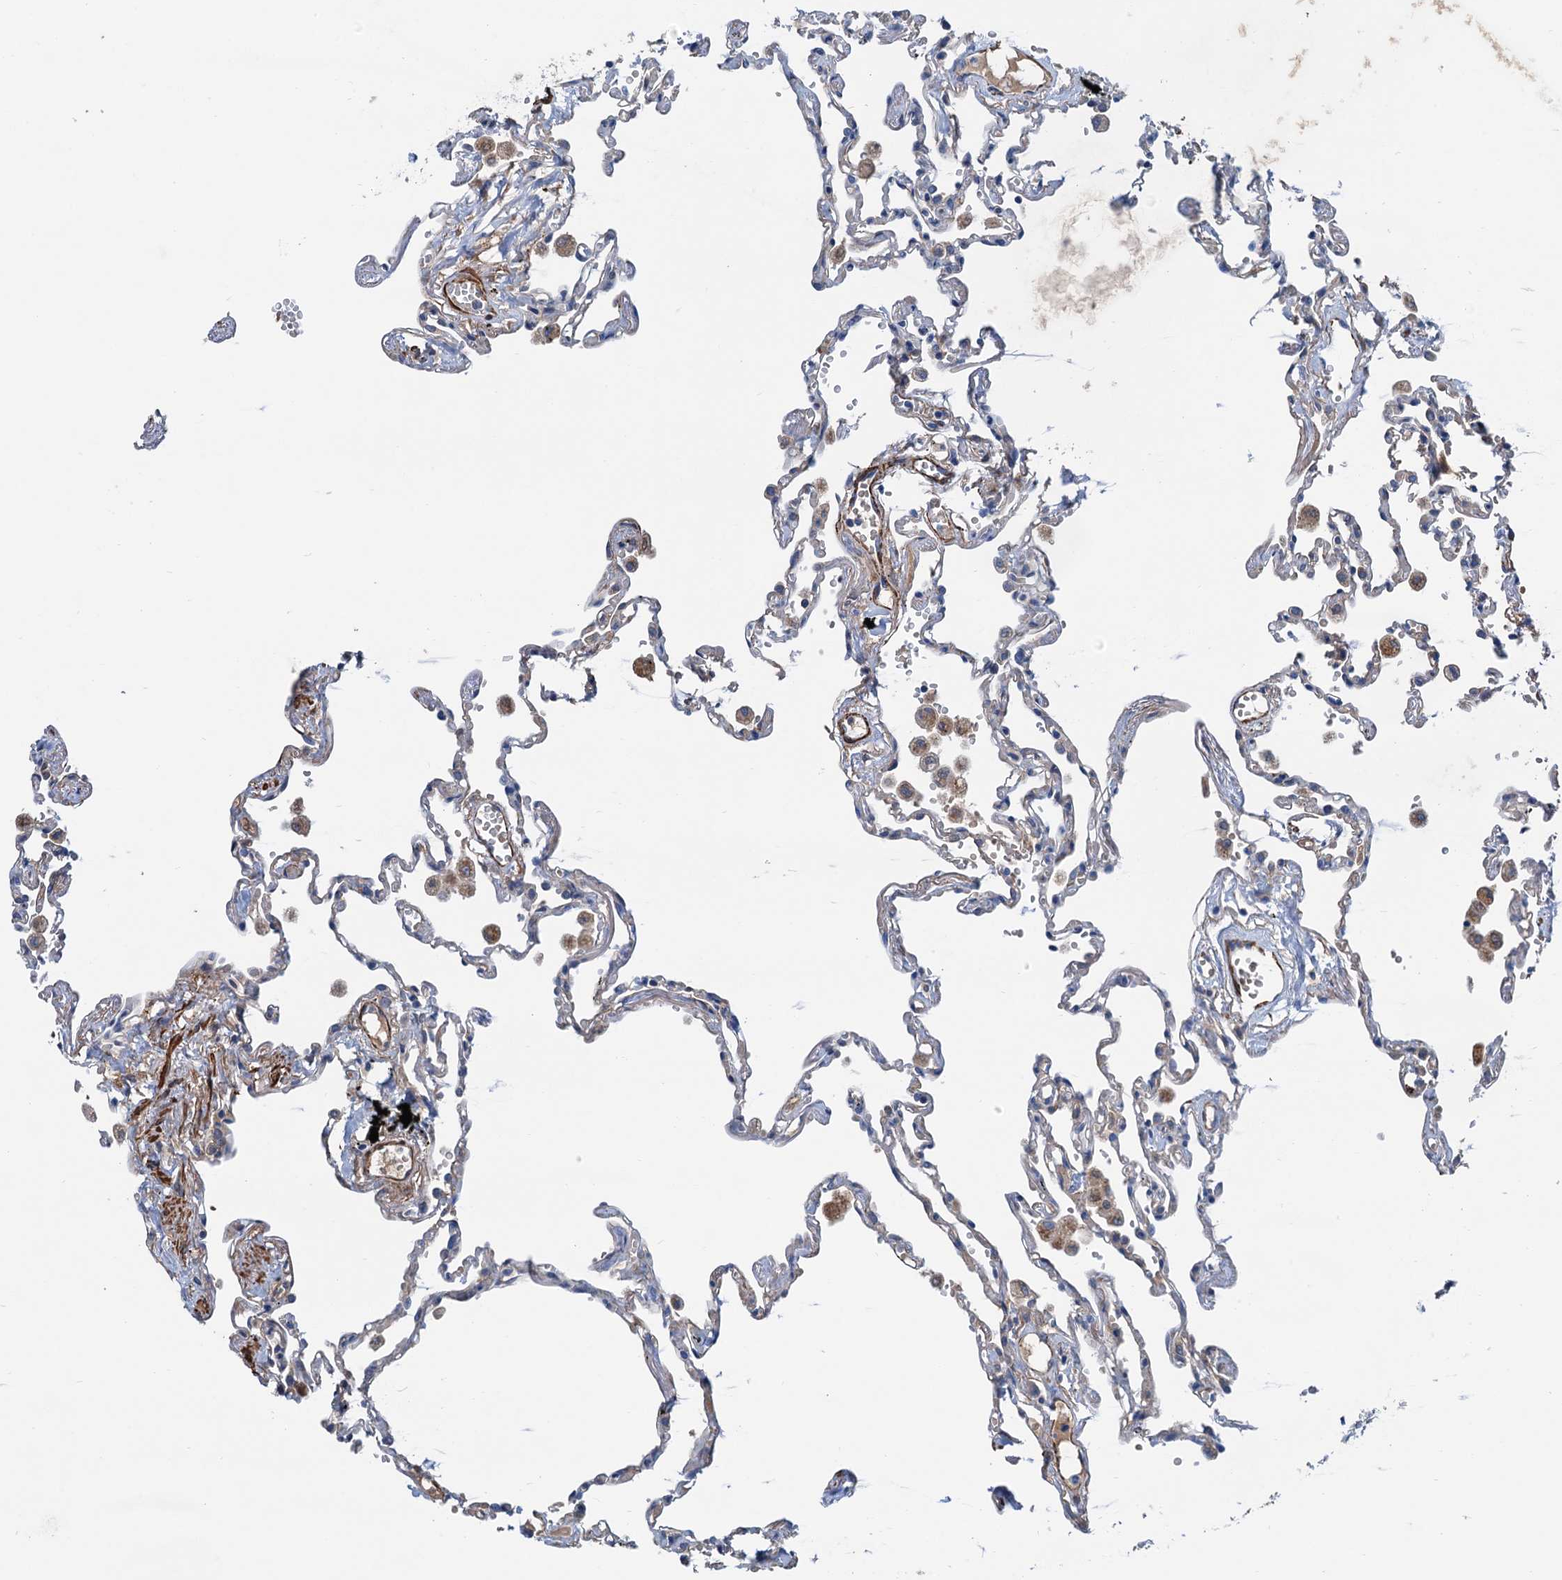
{"staining": {"intensity": "weak", "quantity": "<25%", "location": "cytoplasmic/membranous"}, "tissue": "lung", "cell_type": "Alveolar cells", "image_type": "normal", "snomed": [{"axis": "morphology", "description": "Normal tissue, NOS"}, {"axis": "topography", "description": "Lung"}], "caption": "IHC micrograph of benign human lung stained for a protein (brown), which demonstrates no expression in alveolar cells.", "gene": "CSTPP1", "patient": {"sex": "female", "age": 67}}